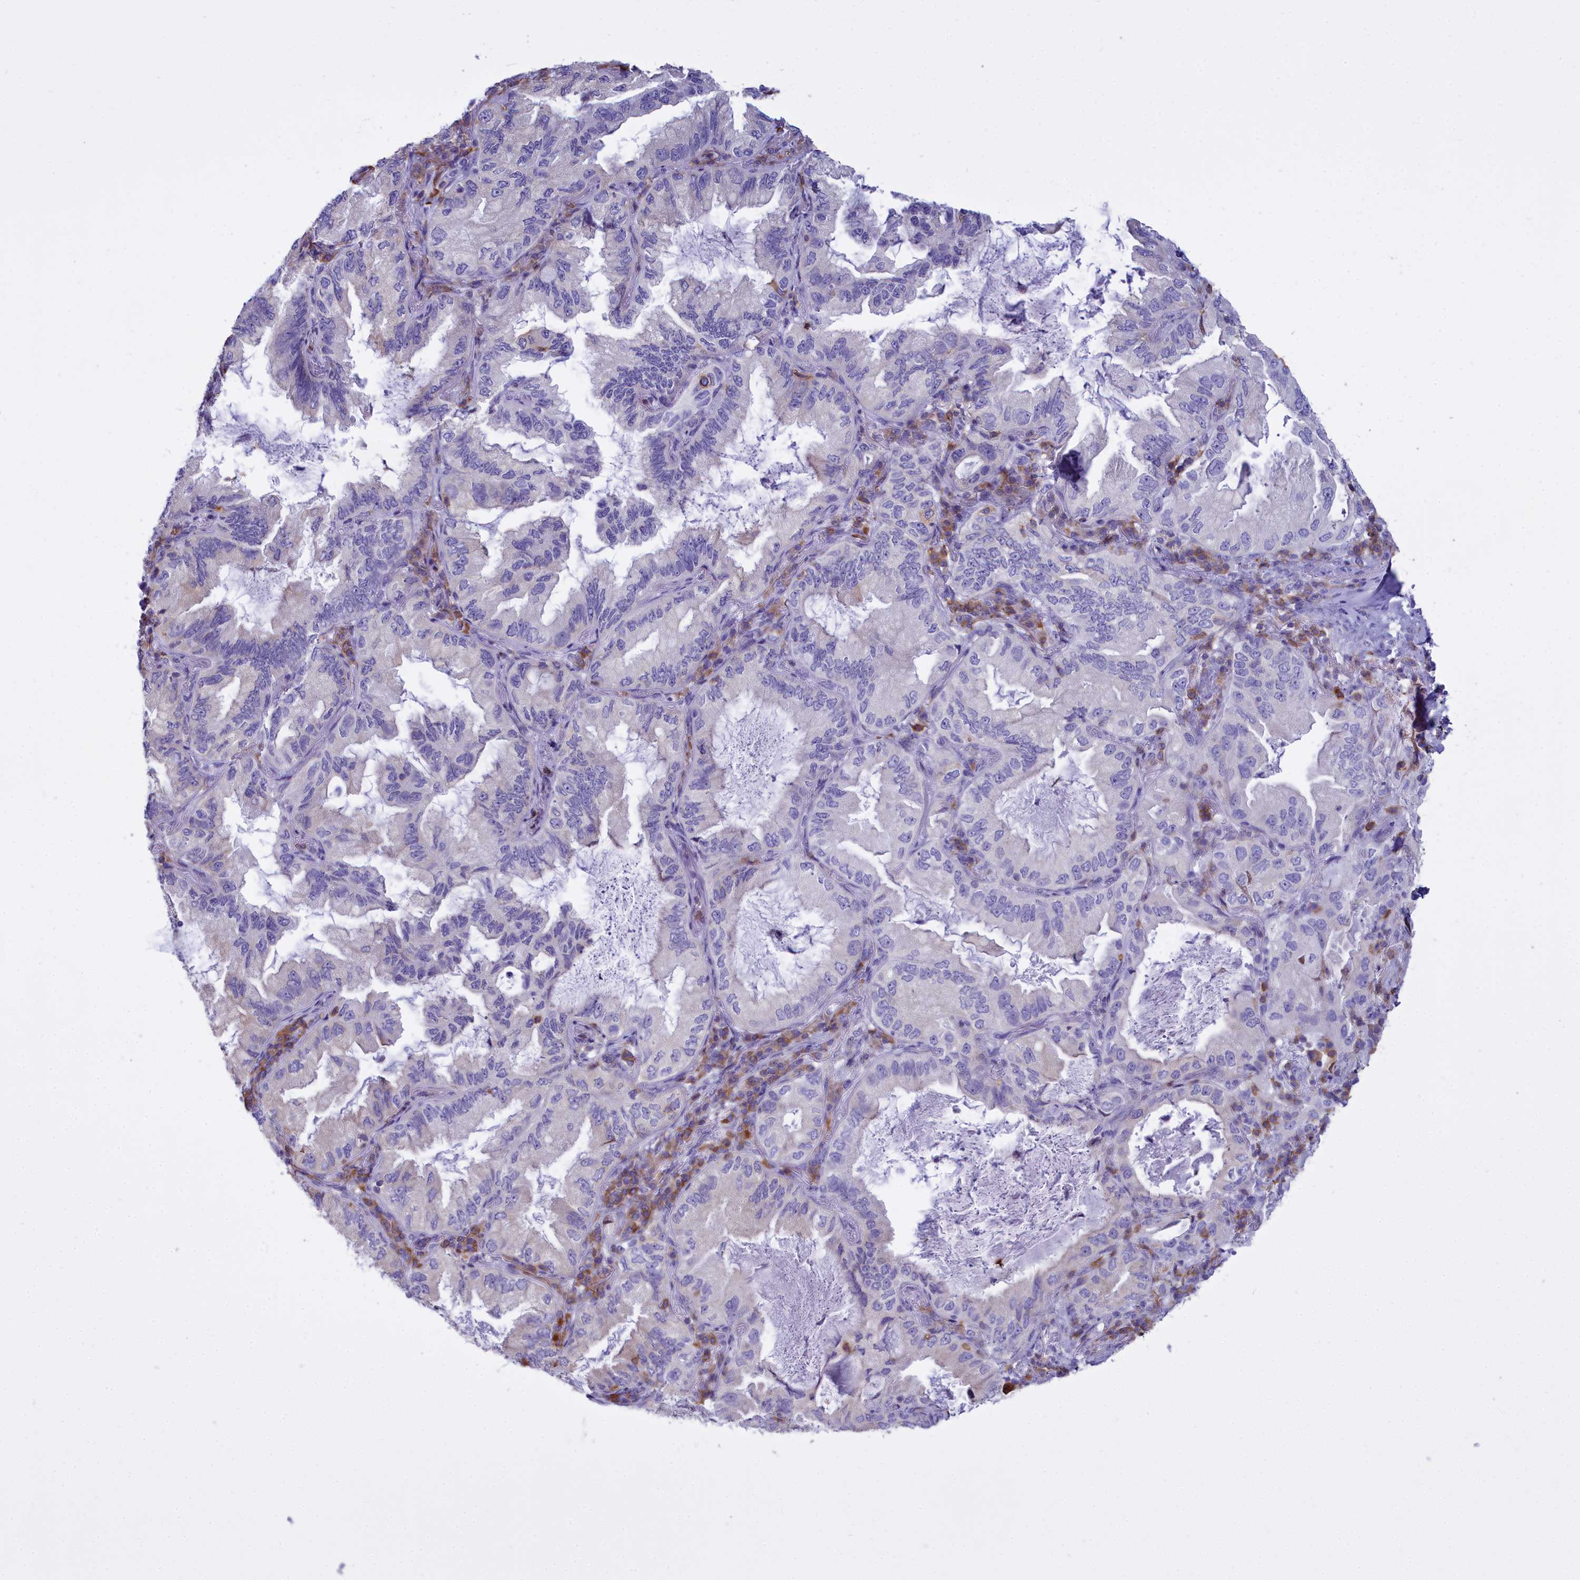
{"staining": {"intensity": "negative", "quantity": "none", "location": "none"}, "tissue": "lung cancer", "cell_type": "Tumor cells", "image_type": "cancer", "snomed": [{"axis": "morphology", "description": "Adenocarcinoma, NOS"}, {"axis": "topography", "description": "Lung"}], "caption": "There is no significant staining in tumor cells of lung adenocarcinoma. (IHC, brightfield microscopy, high magnification).", "gene": "CD5", "patient": {"sex": "female", "age": 69}}